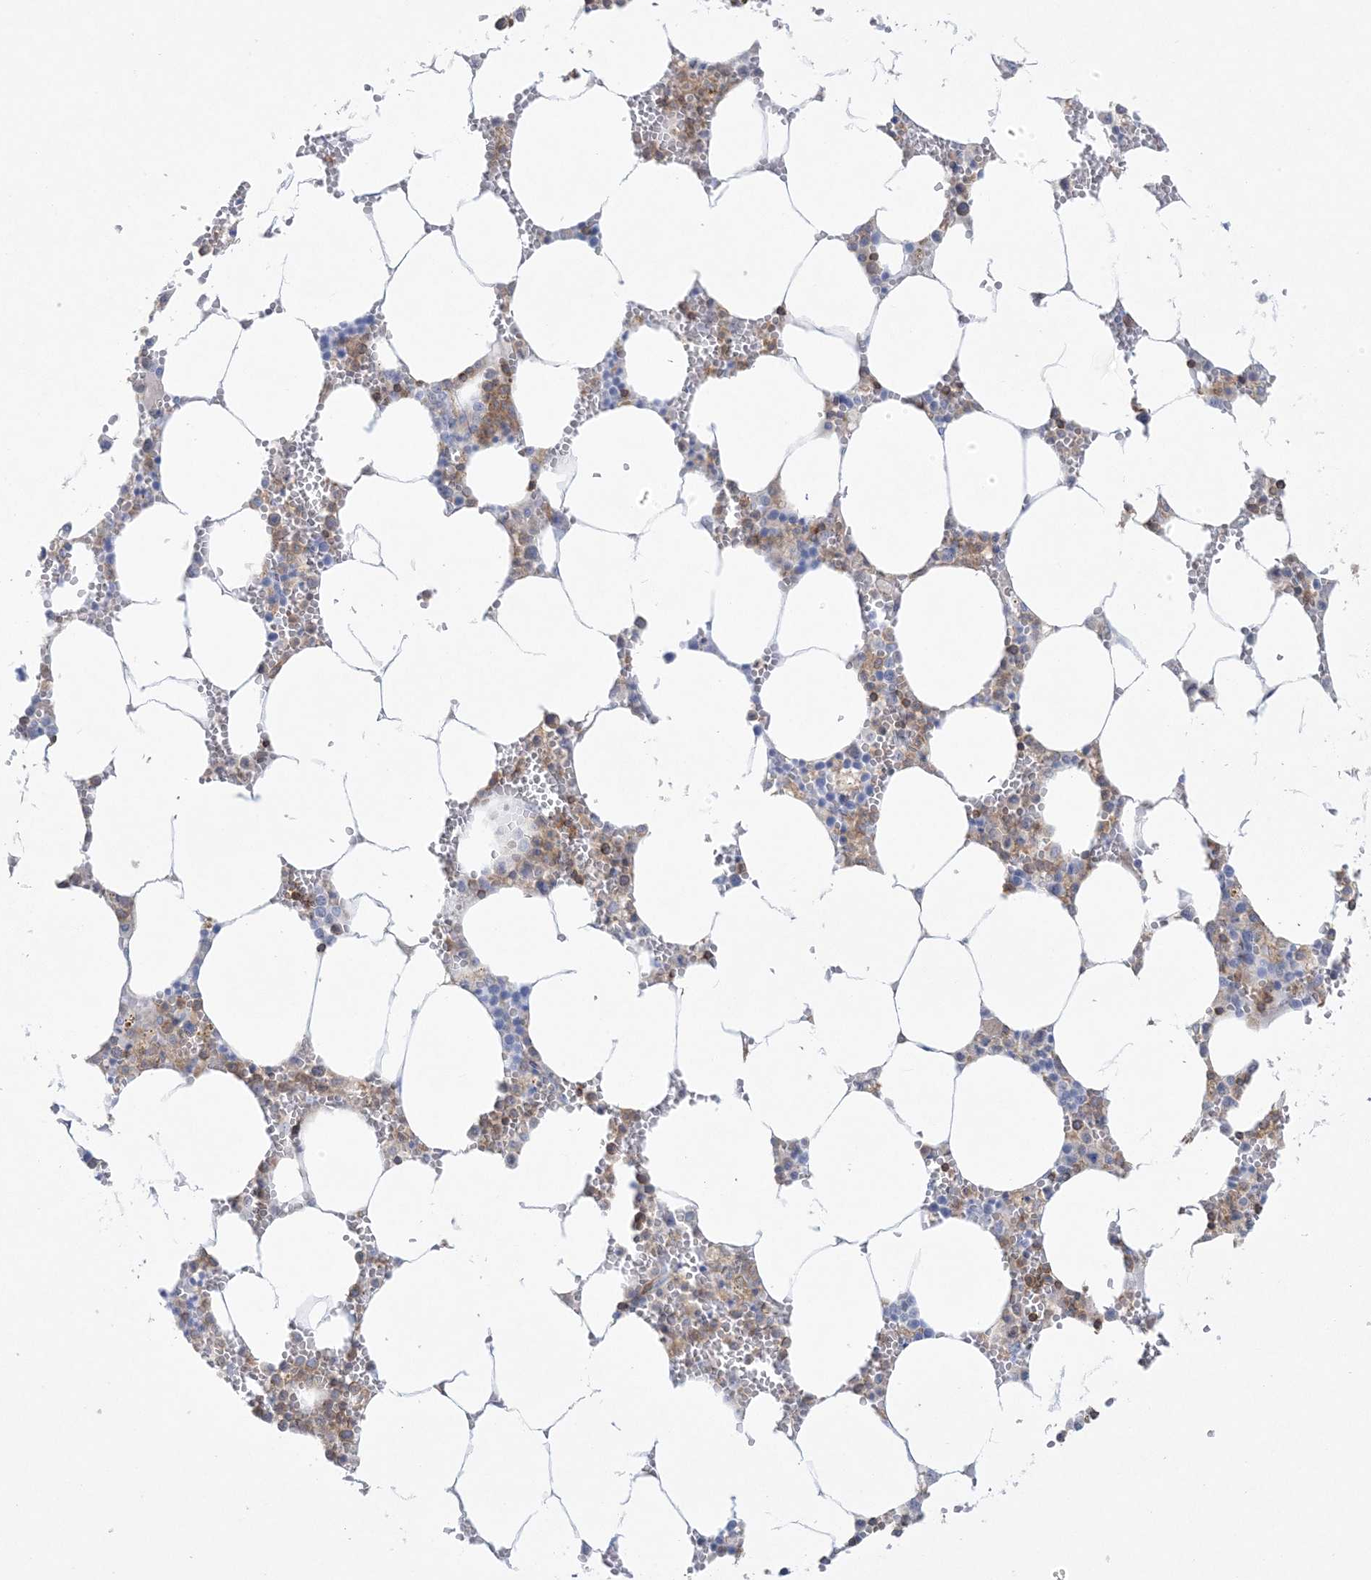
{"staining": {"intensity": "strong", "quantity": "<25%", "location": "cytoplasmic/membranous"}, "tissue": "bone marrow", "cell_type": "Hematopoietic cells", "image_type": "normal", "snomed": [{"axis": "morphology", "description": "Normal tissue, NOS"}, {"axis": "topography", "description": "Bone marrow"}], "caption": "This micrograph exhibits IHC staining of unremarkable human bone marrow, with medium strong cytoplasmic/membranous staining in about <25% of hematopoietic cells.", "gene": "ARHGAP30", "patient": {"sex": "male", "age": 70}}